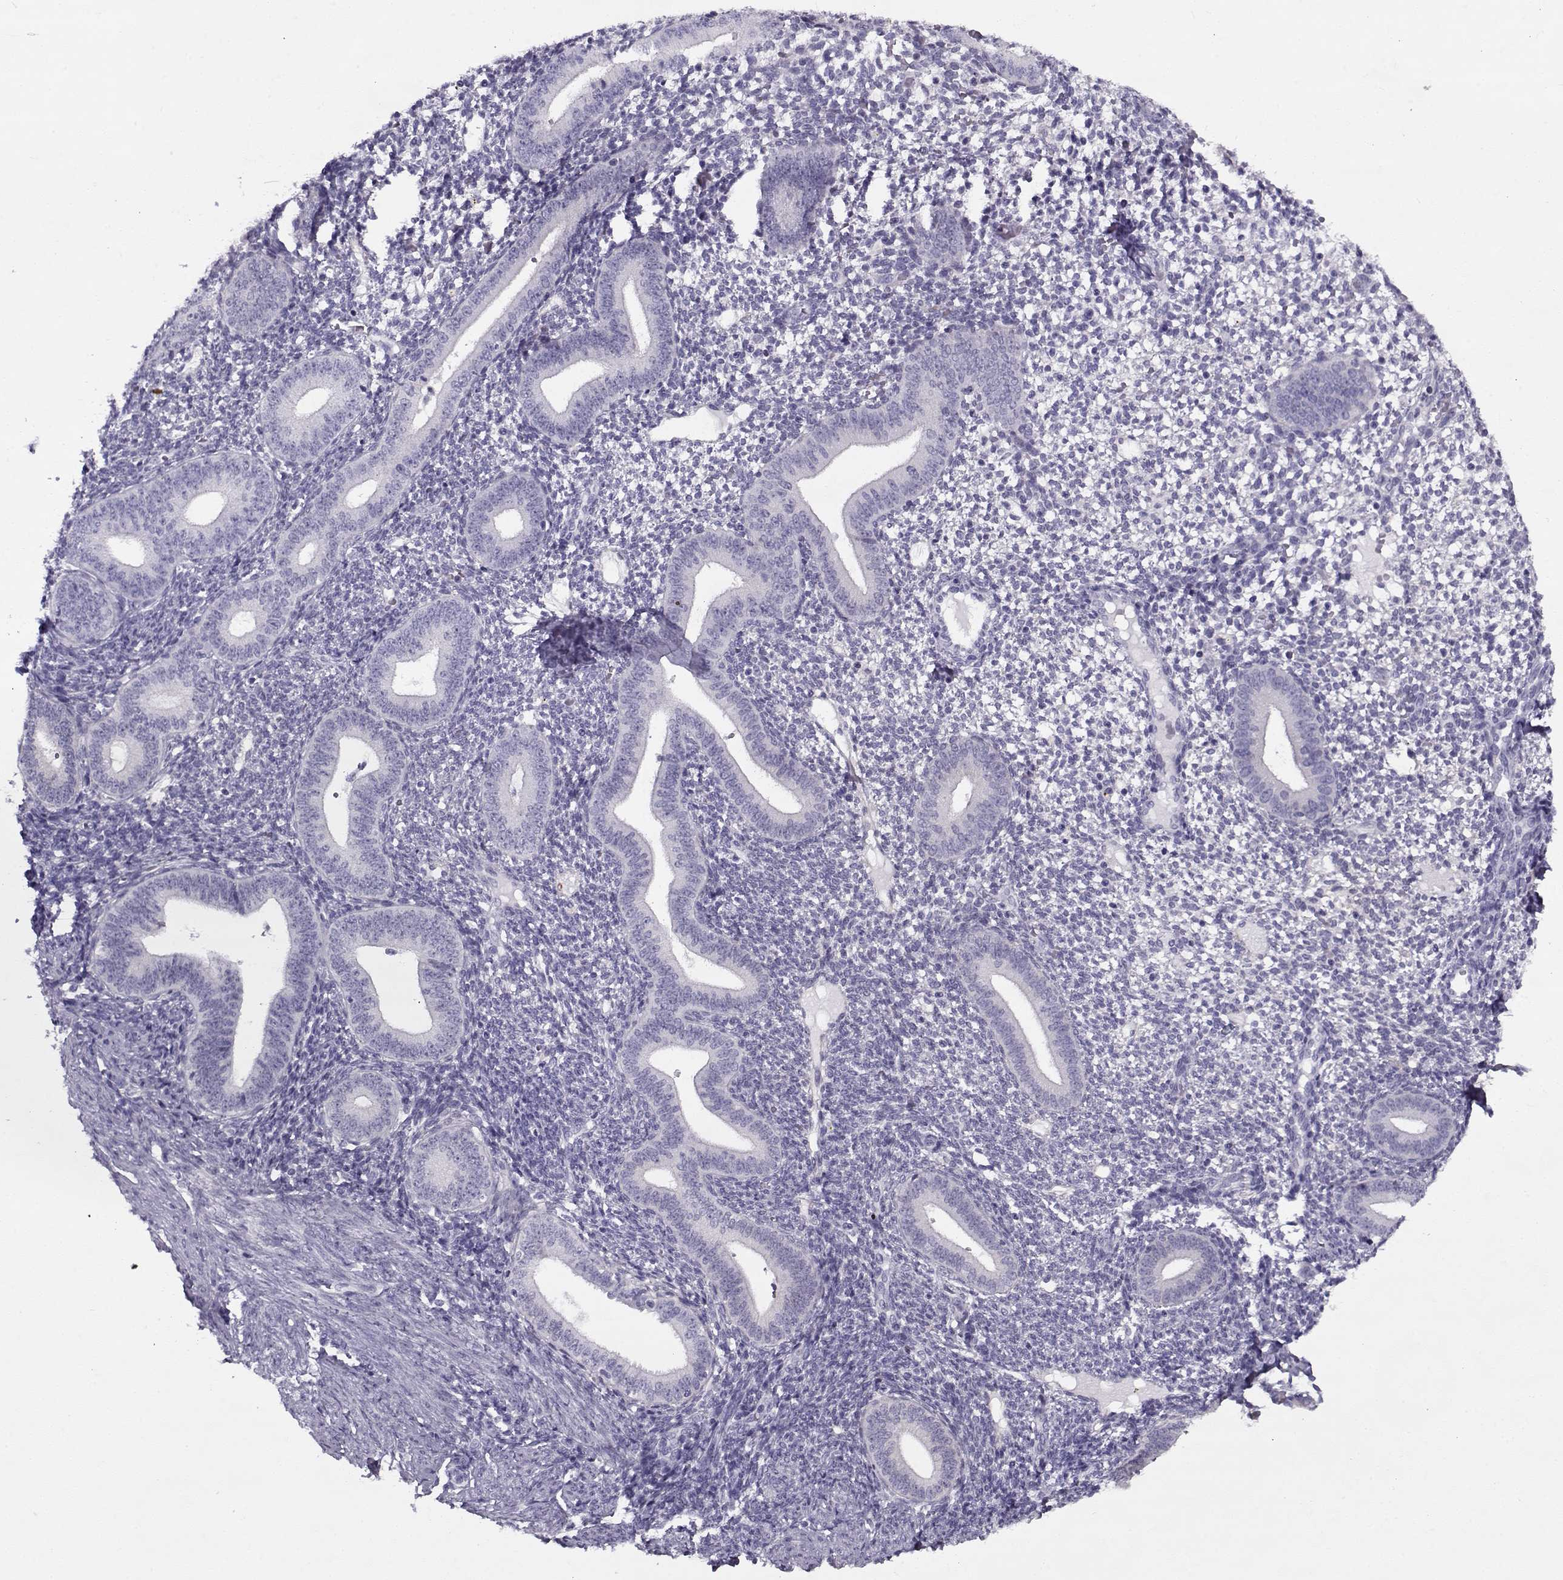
{"staining": {"intensity": "negative", "quantity": "none", "location": "none"}, "tissue": "endometrium", "cell_type": "Cells in endometrial stroma", "image_type": "normal", "snomed": [{"axis": "morphology", "description": "Normal tissue, NOS"}, {"axis": "topography", "description": "Endometrium"}], "caption": "Endometrium stained for a protein using immunohistochemistry (IHC) reveals no expression cells in endometrial stroma.", "gene": "PP2D1", "patient": {"sex": "female", "age": 40}}